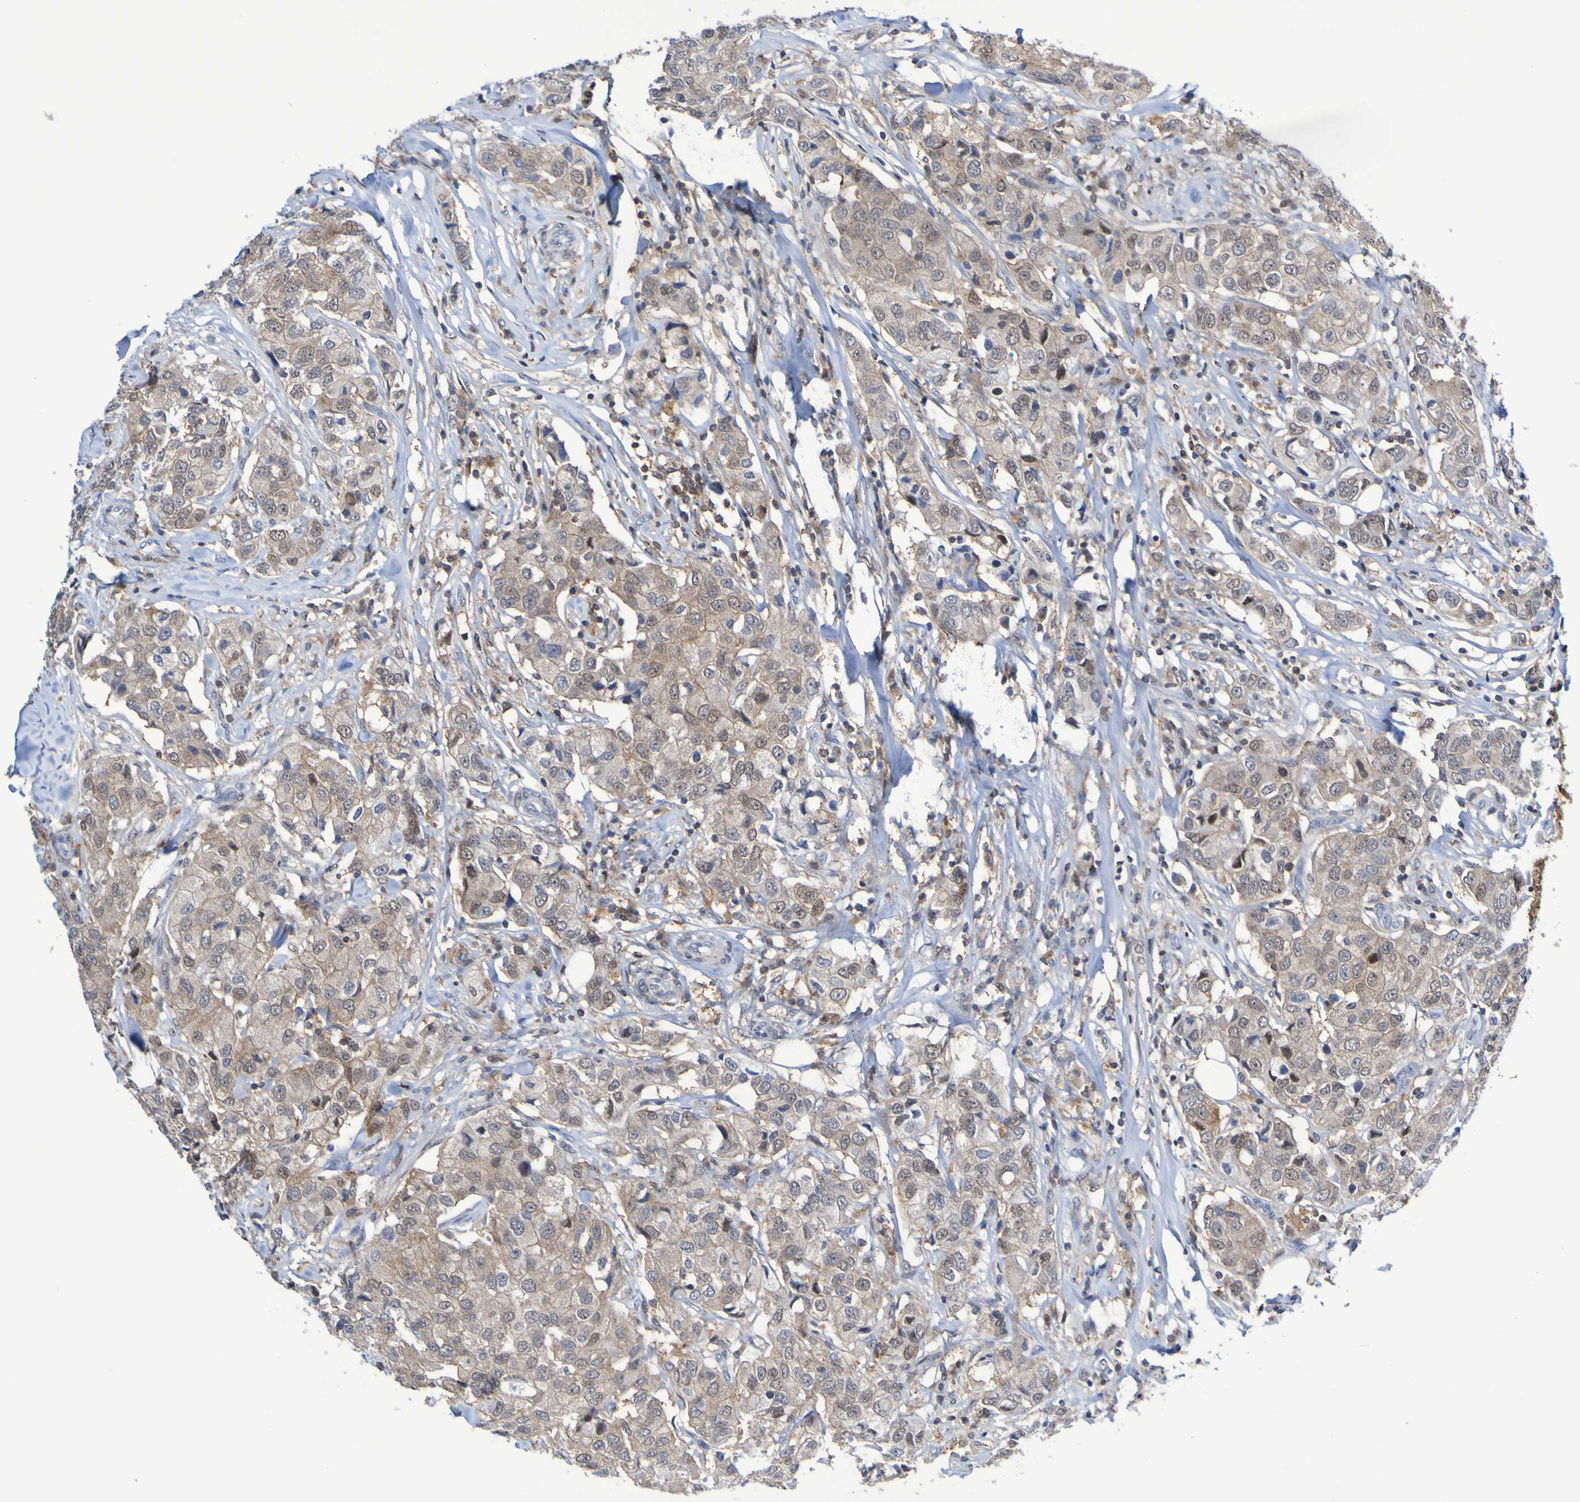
{"staining": {"intensity": "weak", "quantity": ">75%", "location": "cytoplasmic/membranous"}, "tissue": "breast cancer", "cell_type": "Tumor cells", "image_type": "cancer", "snomed": [{"axis": "morphology", "description": "Duct carcinoma"}, {"axis": "topography", "description": "Breast"}], "caption": "There is low levels of weak cytoplasmic/membranous positivity in tumor cells of breast cancer (invasive ductal carcinoma), as demonstrated by immunohistochemical staining (brown color).", "gene": "ATIC", "patient": {"sex": "female", "age": 80}}